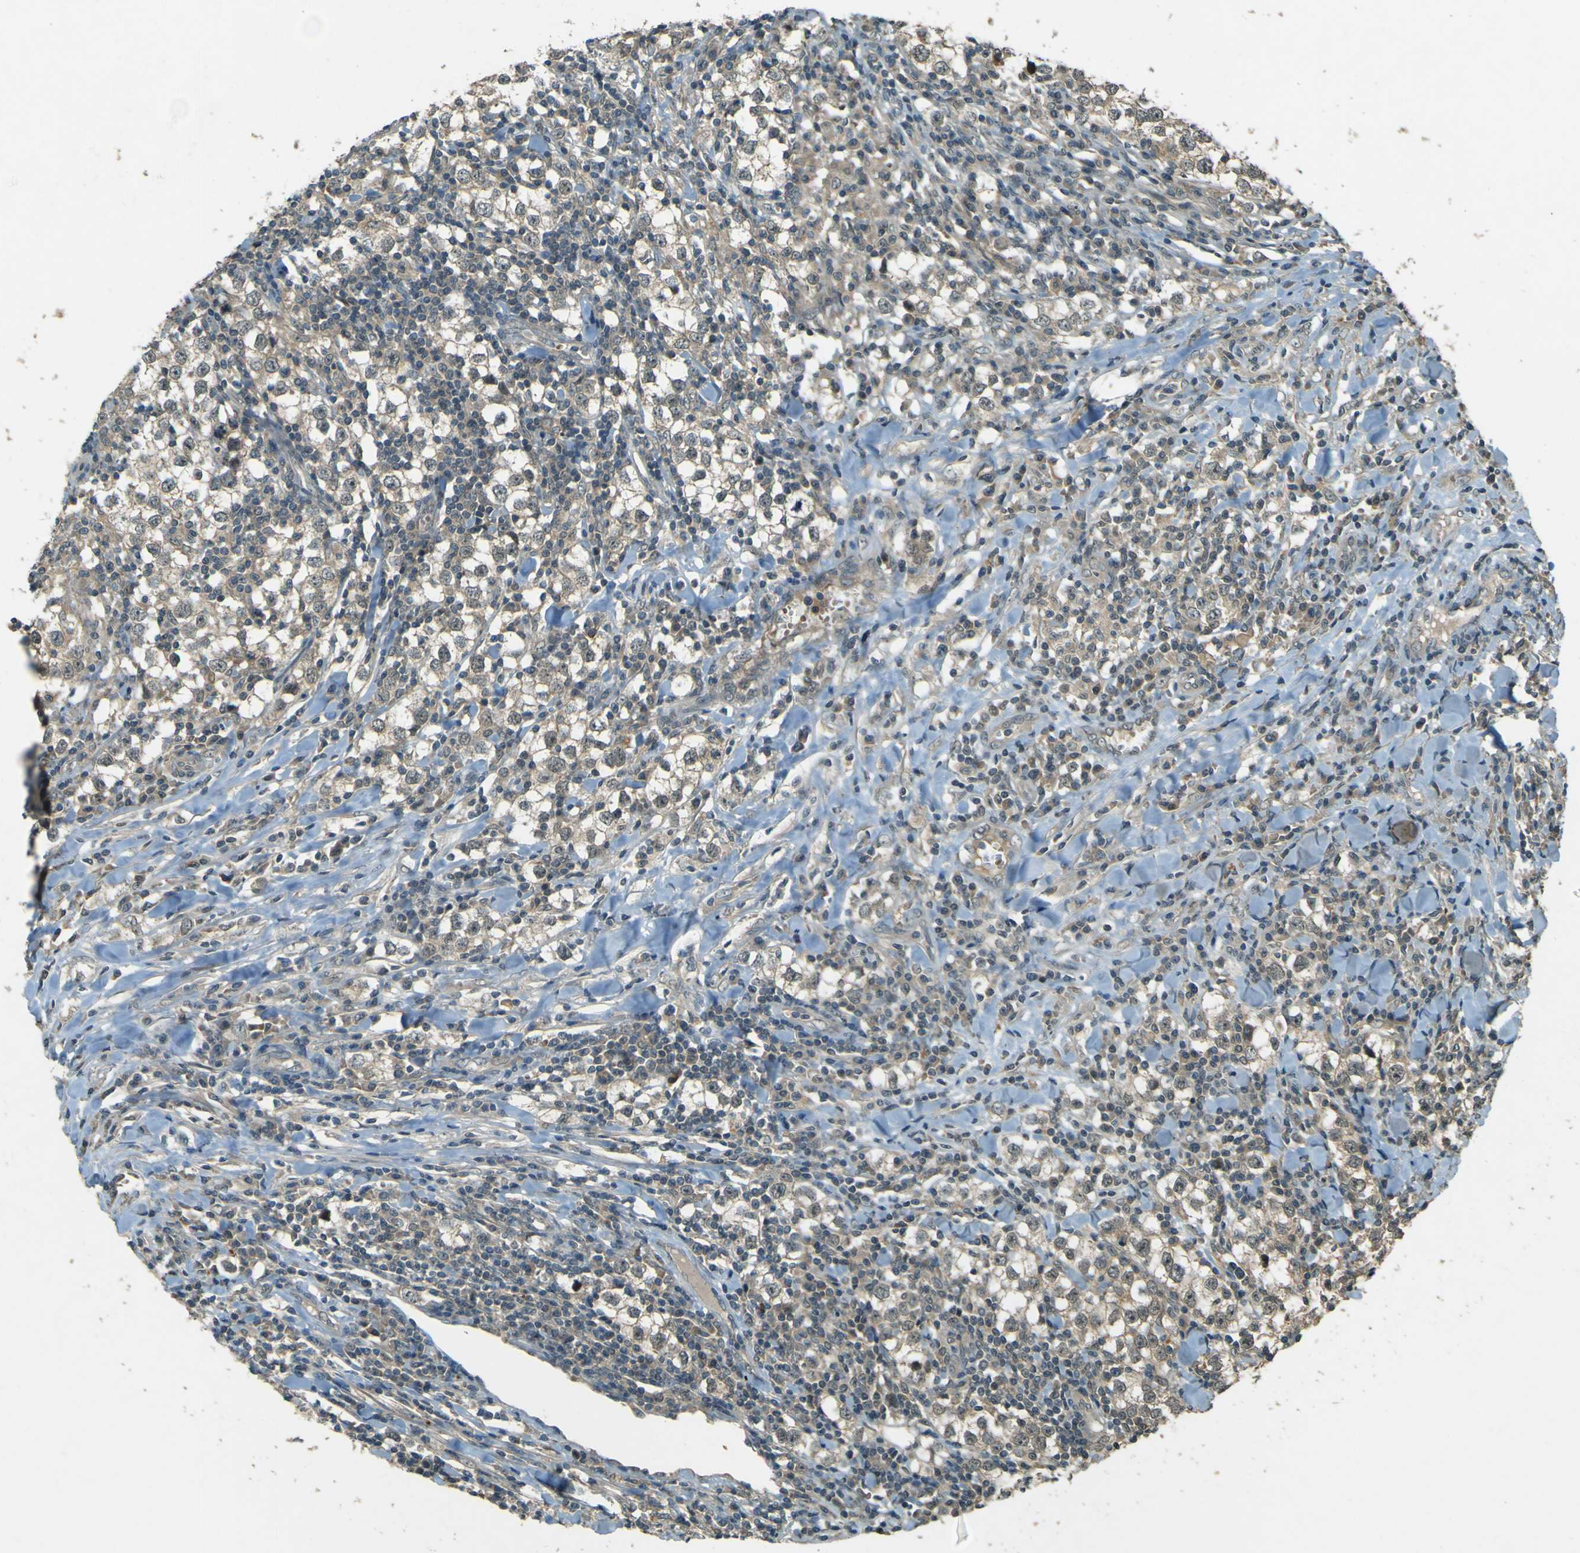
{"staining": {"intensity": "weak", "quantity": ">75%", "location": "cytoplasmic/membranous"}, "tissue": "testis cancer", "cell_type": "Tumor cells", "image_type": "cancer", "snomed": [{"axis": "morphology", "description": "Seminoma, NOS"}, {"axis": "morphology", "description": "Carcinoma, Embryonal, NOS"}, {"axis": "topography", "description": "Testis"}], "caption": "Immunohistochemical staining of testis seminoma shows weak cytoplasmic/membranous protein staining in approximately >75% of tumor cells.", "gene": "MPDZ", "patient": {"sex": "male", "age": 36}}